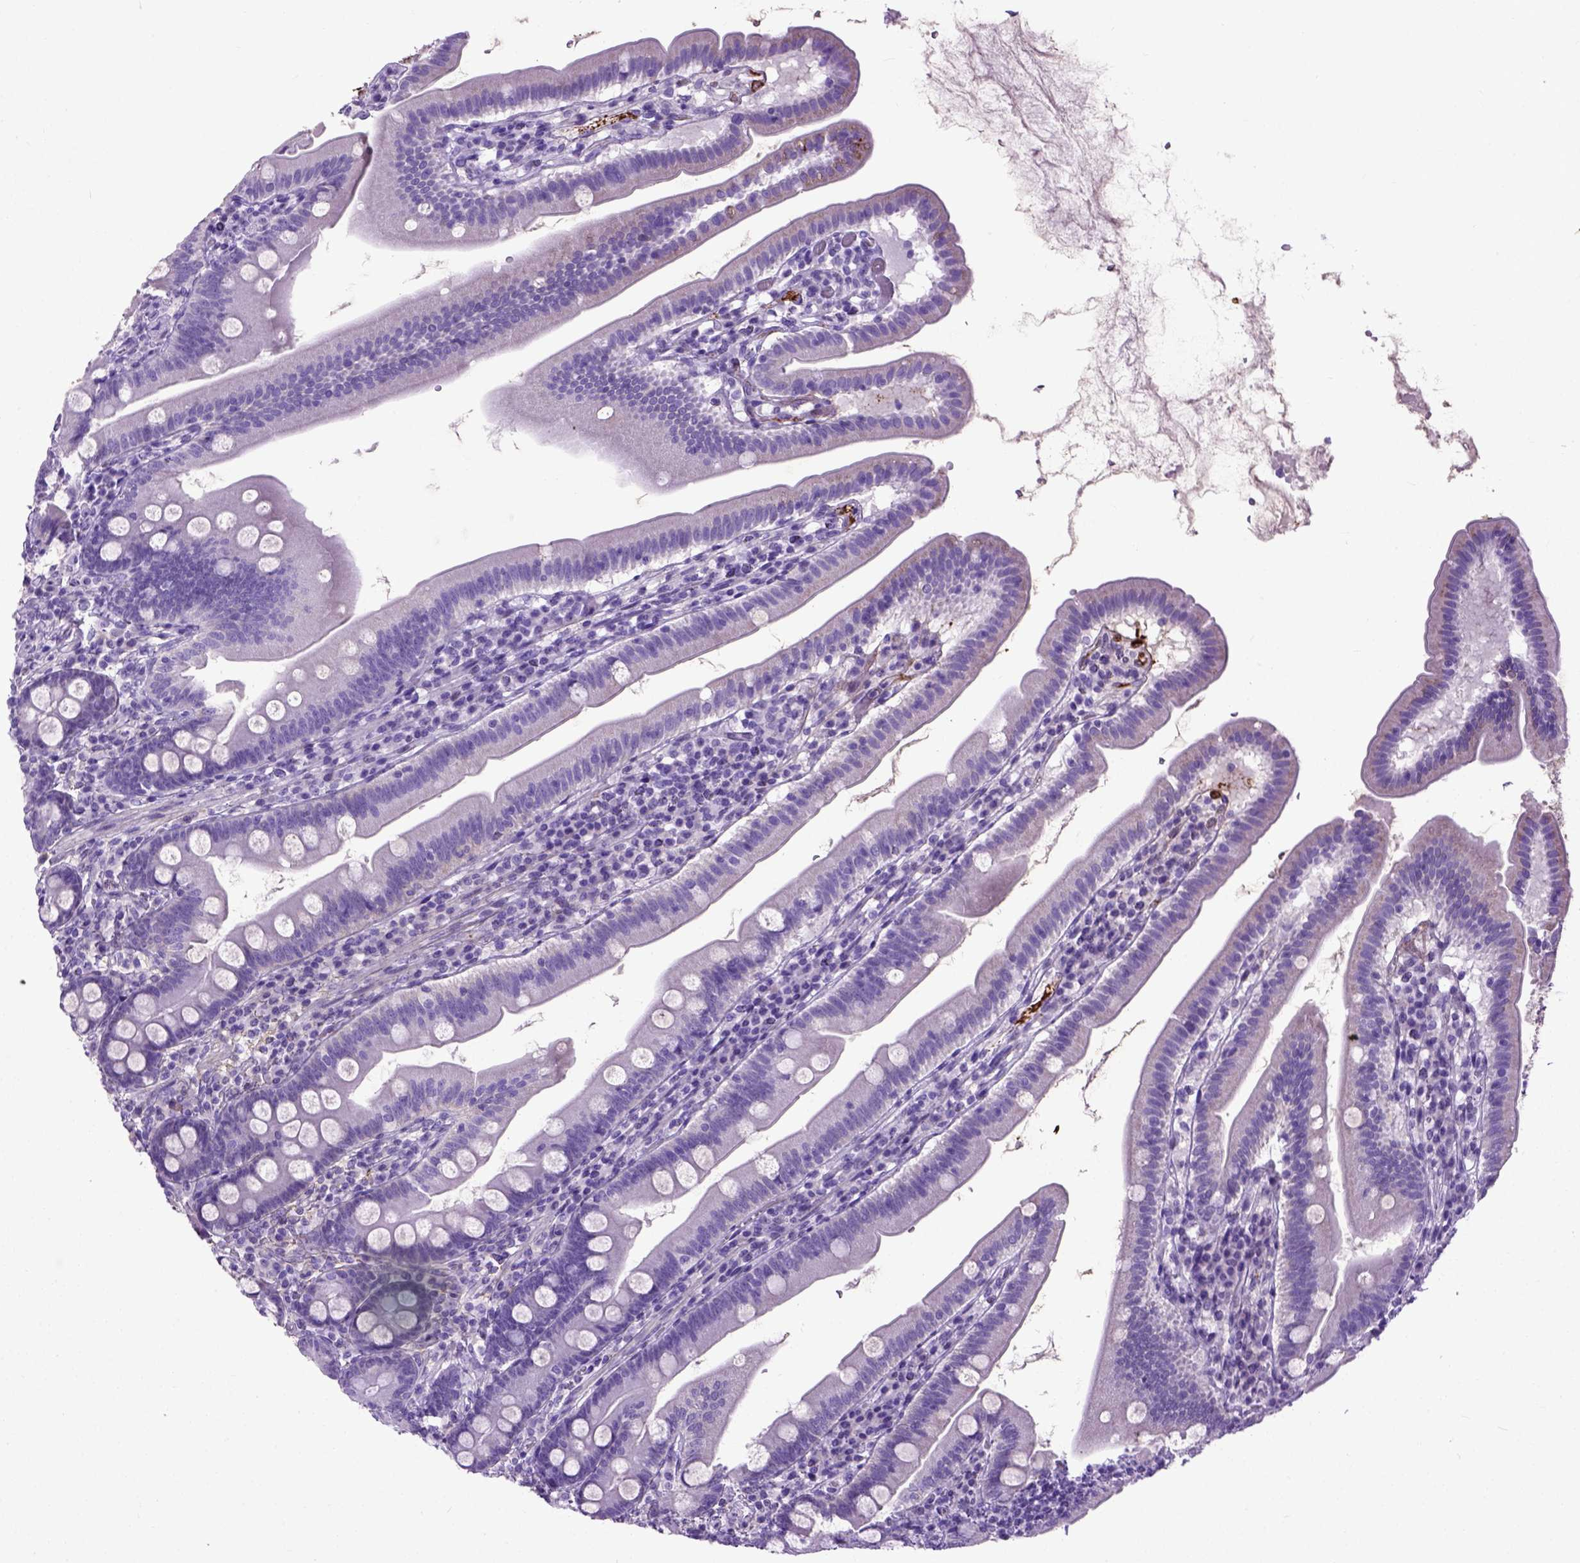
{"staining": {"intensity": "negative", "quantity": "none", "location": "none"}, "tissue": "duodenum", "cell_type": "Glandular cells", "image_type": "normal", "snomed": [{"axis": "morphology", "description": "Normal tissue, NOS"}, {"axis": "topography", "description": "Duodenum"}], "caption": "A high-resolution micrograph shows IHC staining of normal duodenum, which demonstrates no significant positivity in glandular cells.", "gene": "ADAMTS8", "patient": {"sex": "female", "age": 67}}